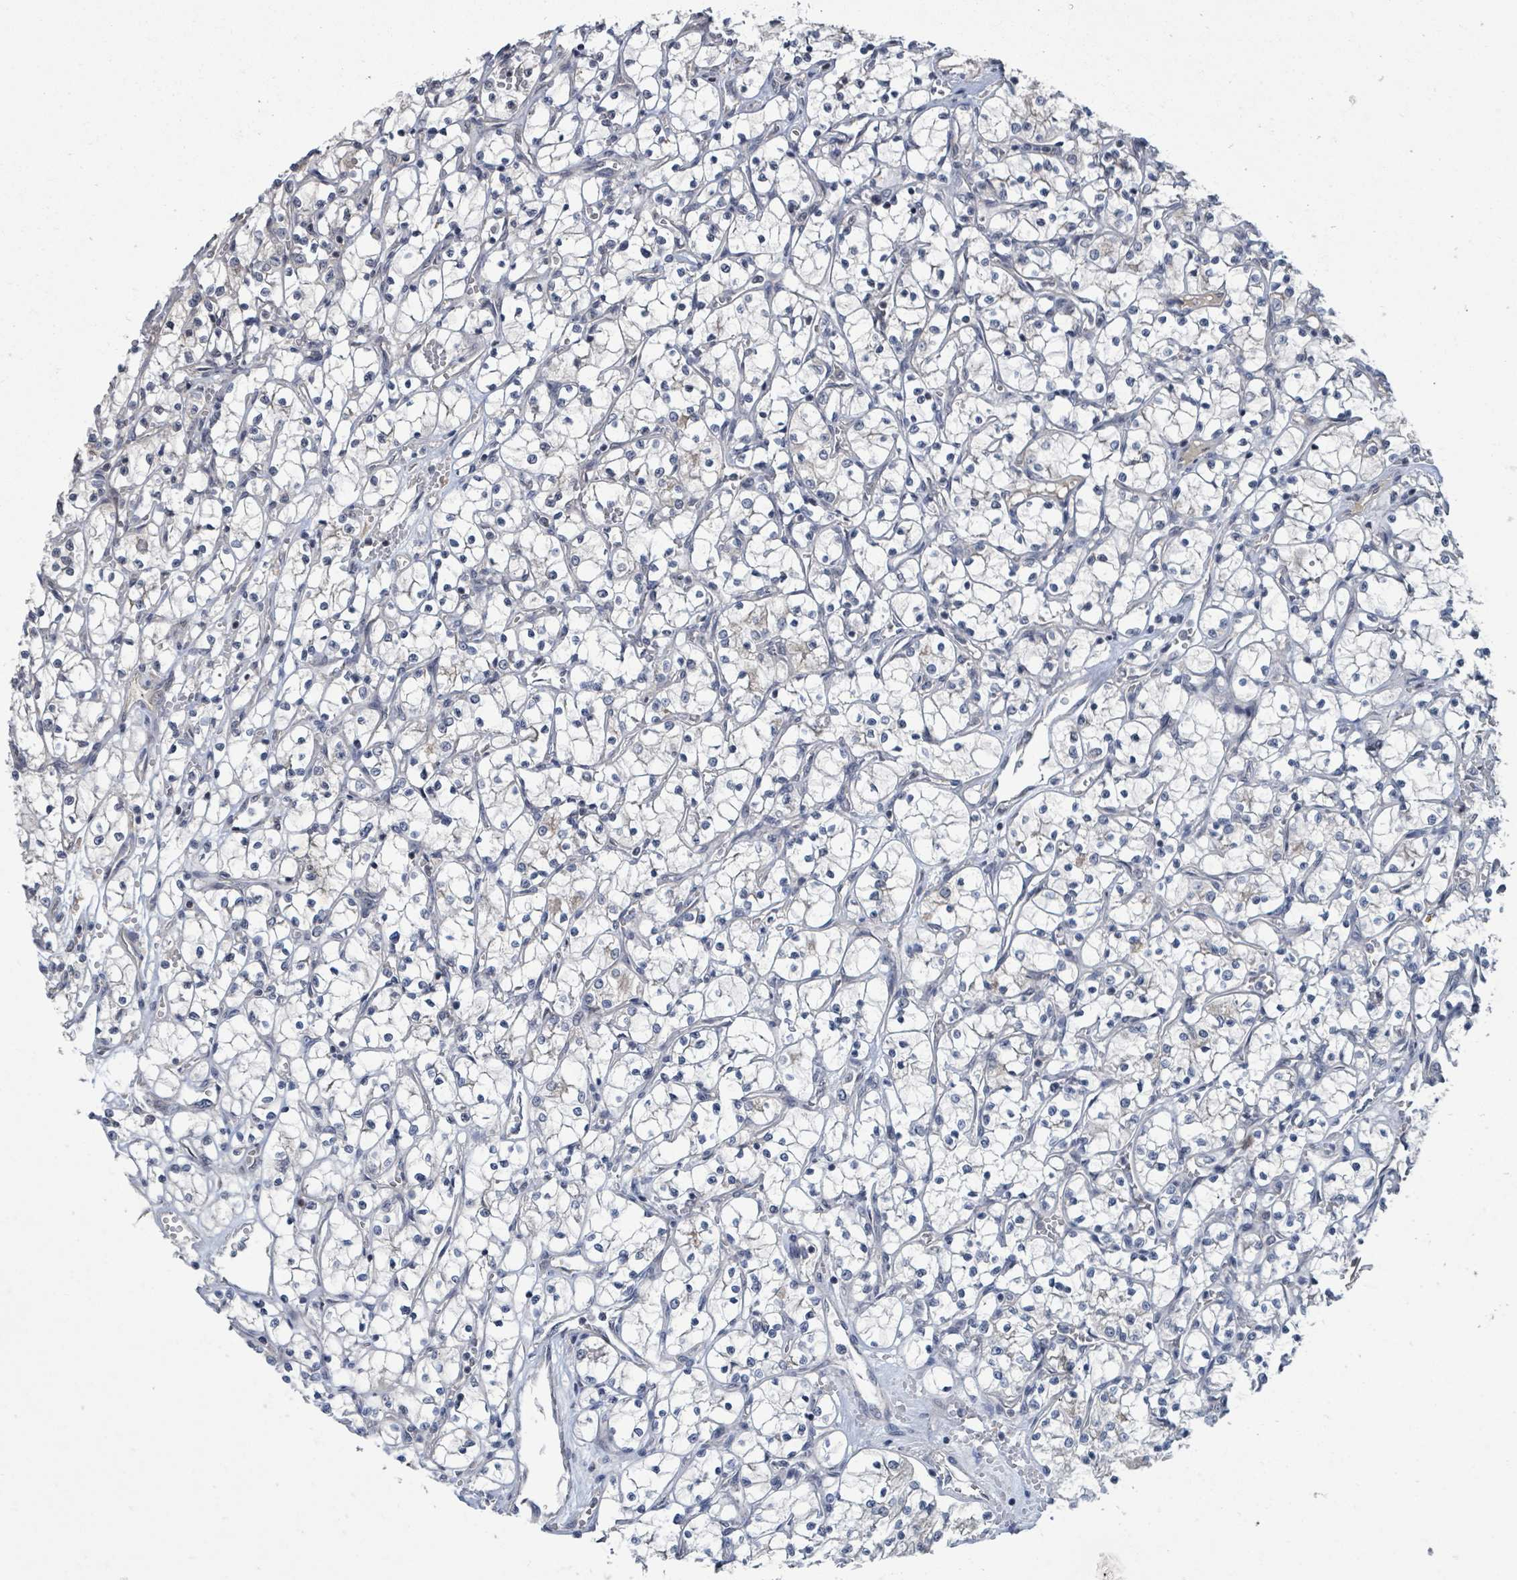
{"staining": {"intensity": "negative", "quantity": "none", "location": "none"}, "tissue": "renal cancer", "cell_type": "Tumor cells", "image_type": "cancer", "snomed": [{"axis": "morphology", "description": "Adenocarcinoma, NOS"}, {"axis": "topography", "description": "Kidney"}], "caption": "Renal cancer was stained to show a protein in brown. There is no significant expression in tumor cells. (Brightfield microscopy of DAB (3,3'-diaminobenzidine) immunohistochemistry (IHC) at high magnification).", "gene": "ZBTB14", "patient": {"sex": "female", "age": 69}}